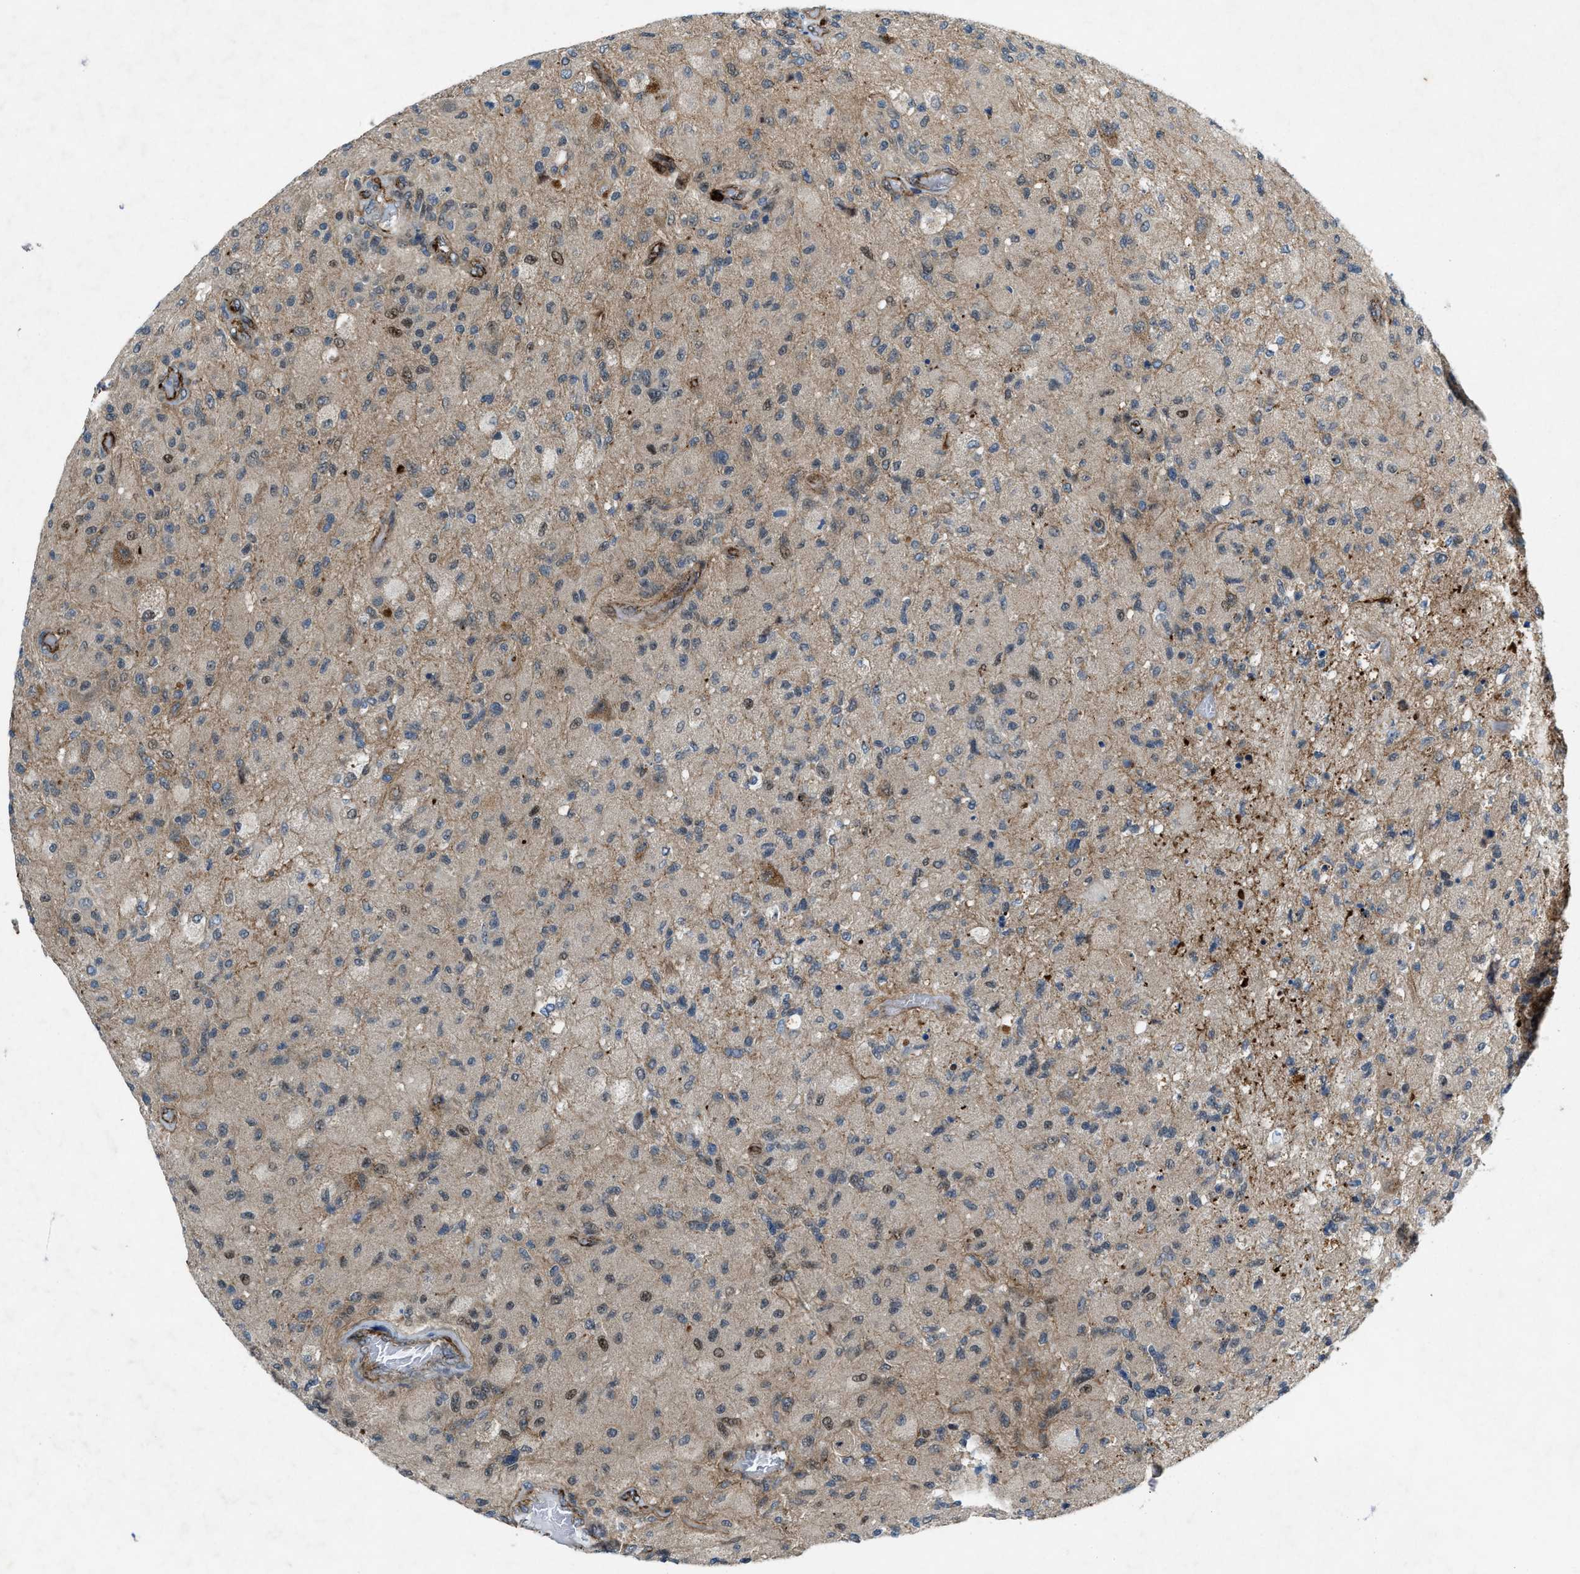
{"staining": {"intensity": "weak", "quantity": ">75%", "location": "cytoplasmic/membranous"}, "tissue": "glioma", "cell_type": "Tumor cells", "image_type": "cancer", "snomed": [{"axis": "morphology", "description": "Normal tissue, NOS"}, {"axis": "morphology", "description": "Glioma, malignant, High grade"}, {"axis": "topography", "description": "Cerebral cortex"}], "caption": "This is a photomicrograph of immunohistochemistry staining of glioma, which shows weak staining in the cytoplasmic/membranous of tumor cells.", "gene": "URGCP", "patient": {"sex": "male", "age": 77}}